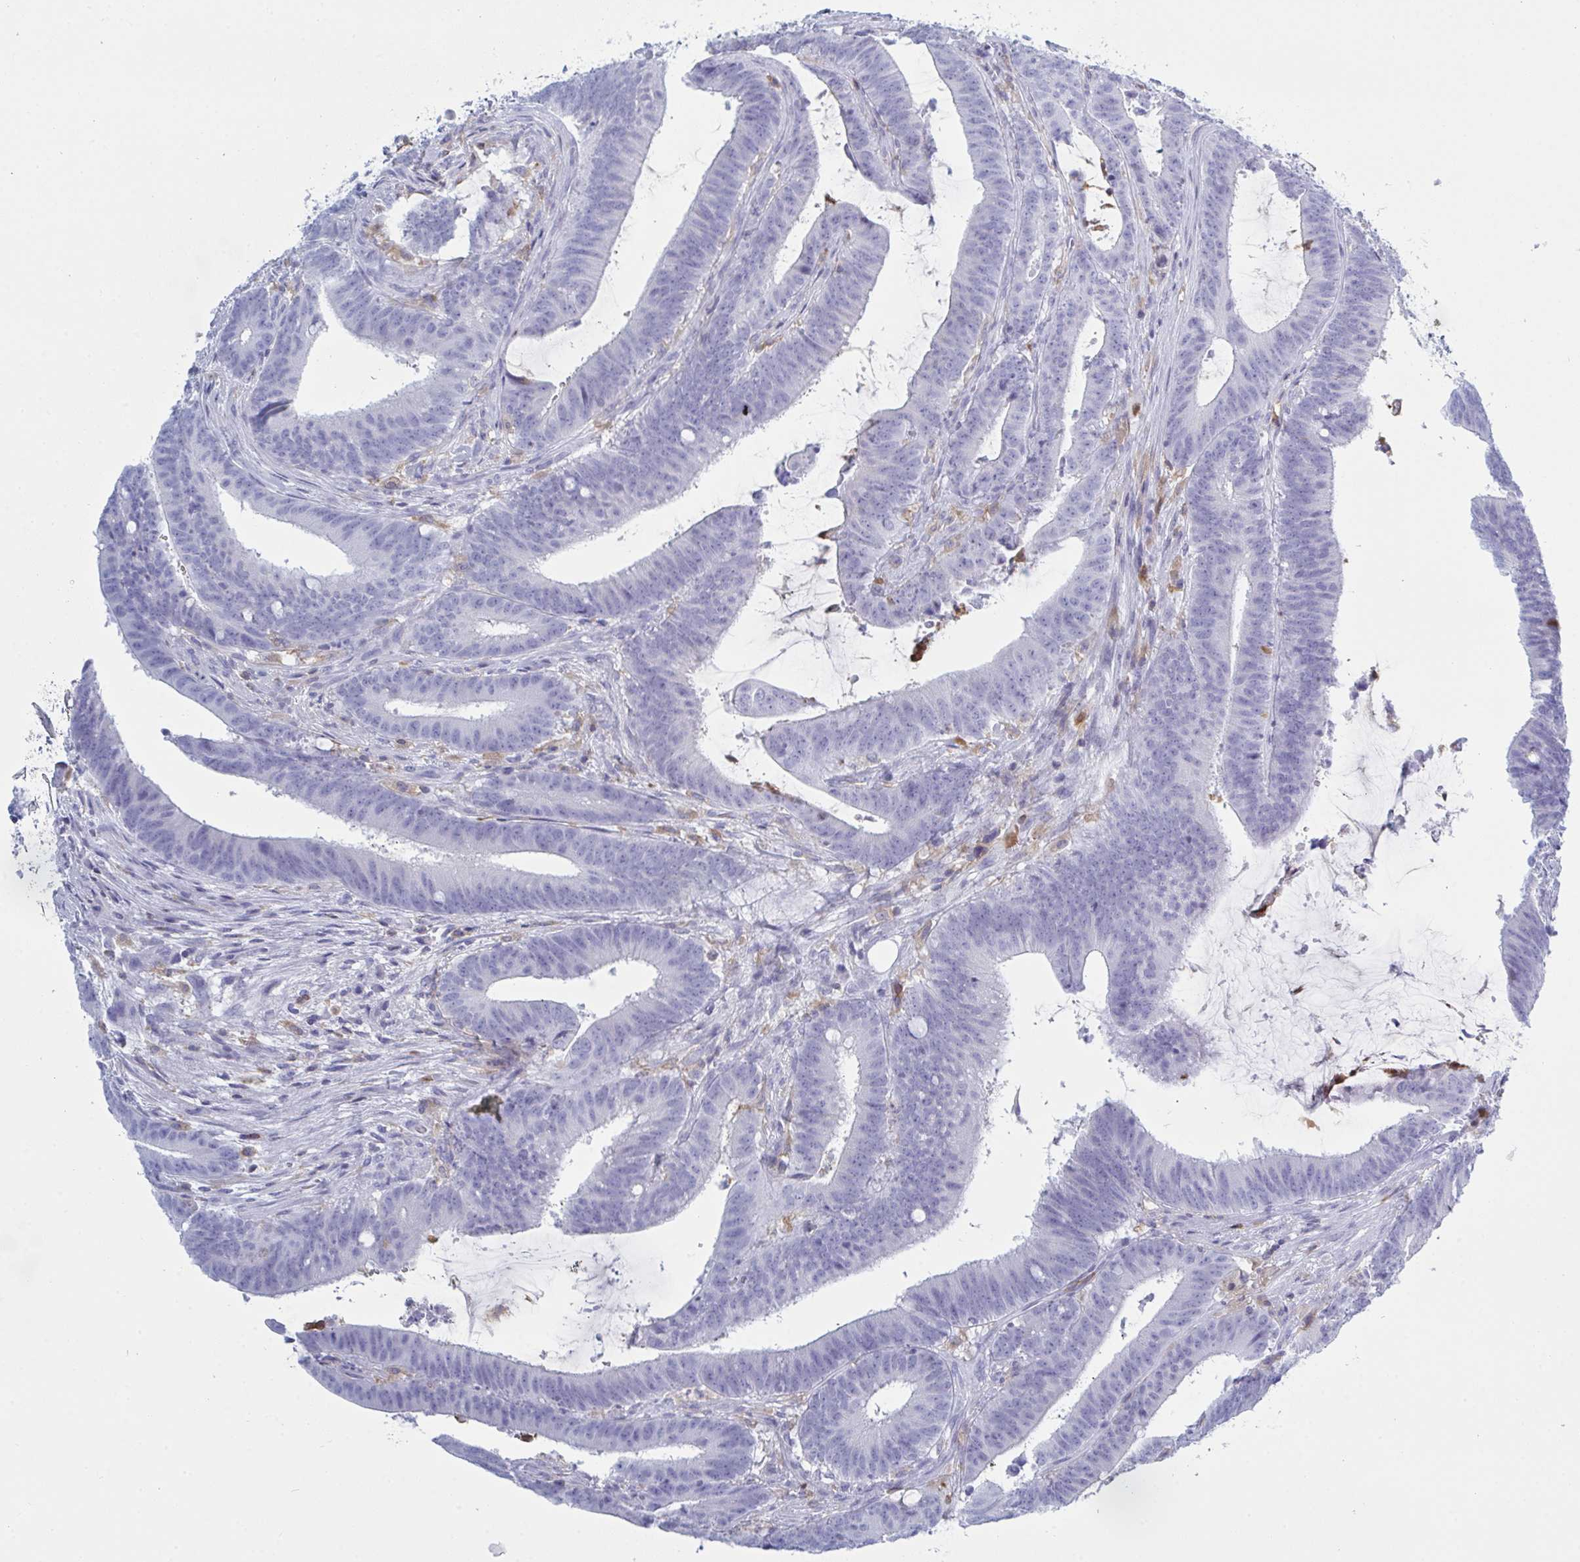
{"staining": {"intensity": "negative", "quantity": "none", "location": "none"}, "tissue": "colorectal cancer", "cell_type": "Tumor cells", "image_type": "cancer", "snomed": [{"axis": "morphology", "description": "Adenocarcinoma, NOS"}, {"axis": "topography", "description": "Colon"}], "caption": "Immunohistochemistry photomicrograph of colorectal cancer stained for a protein (brown), which displays no positivity in tumor cells.", "gene": "MYO1F", "patient": {"sex": "female", "age": 43}}